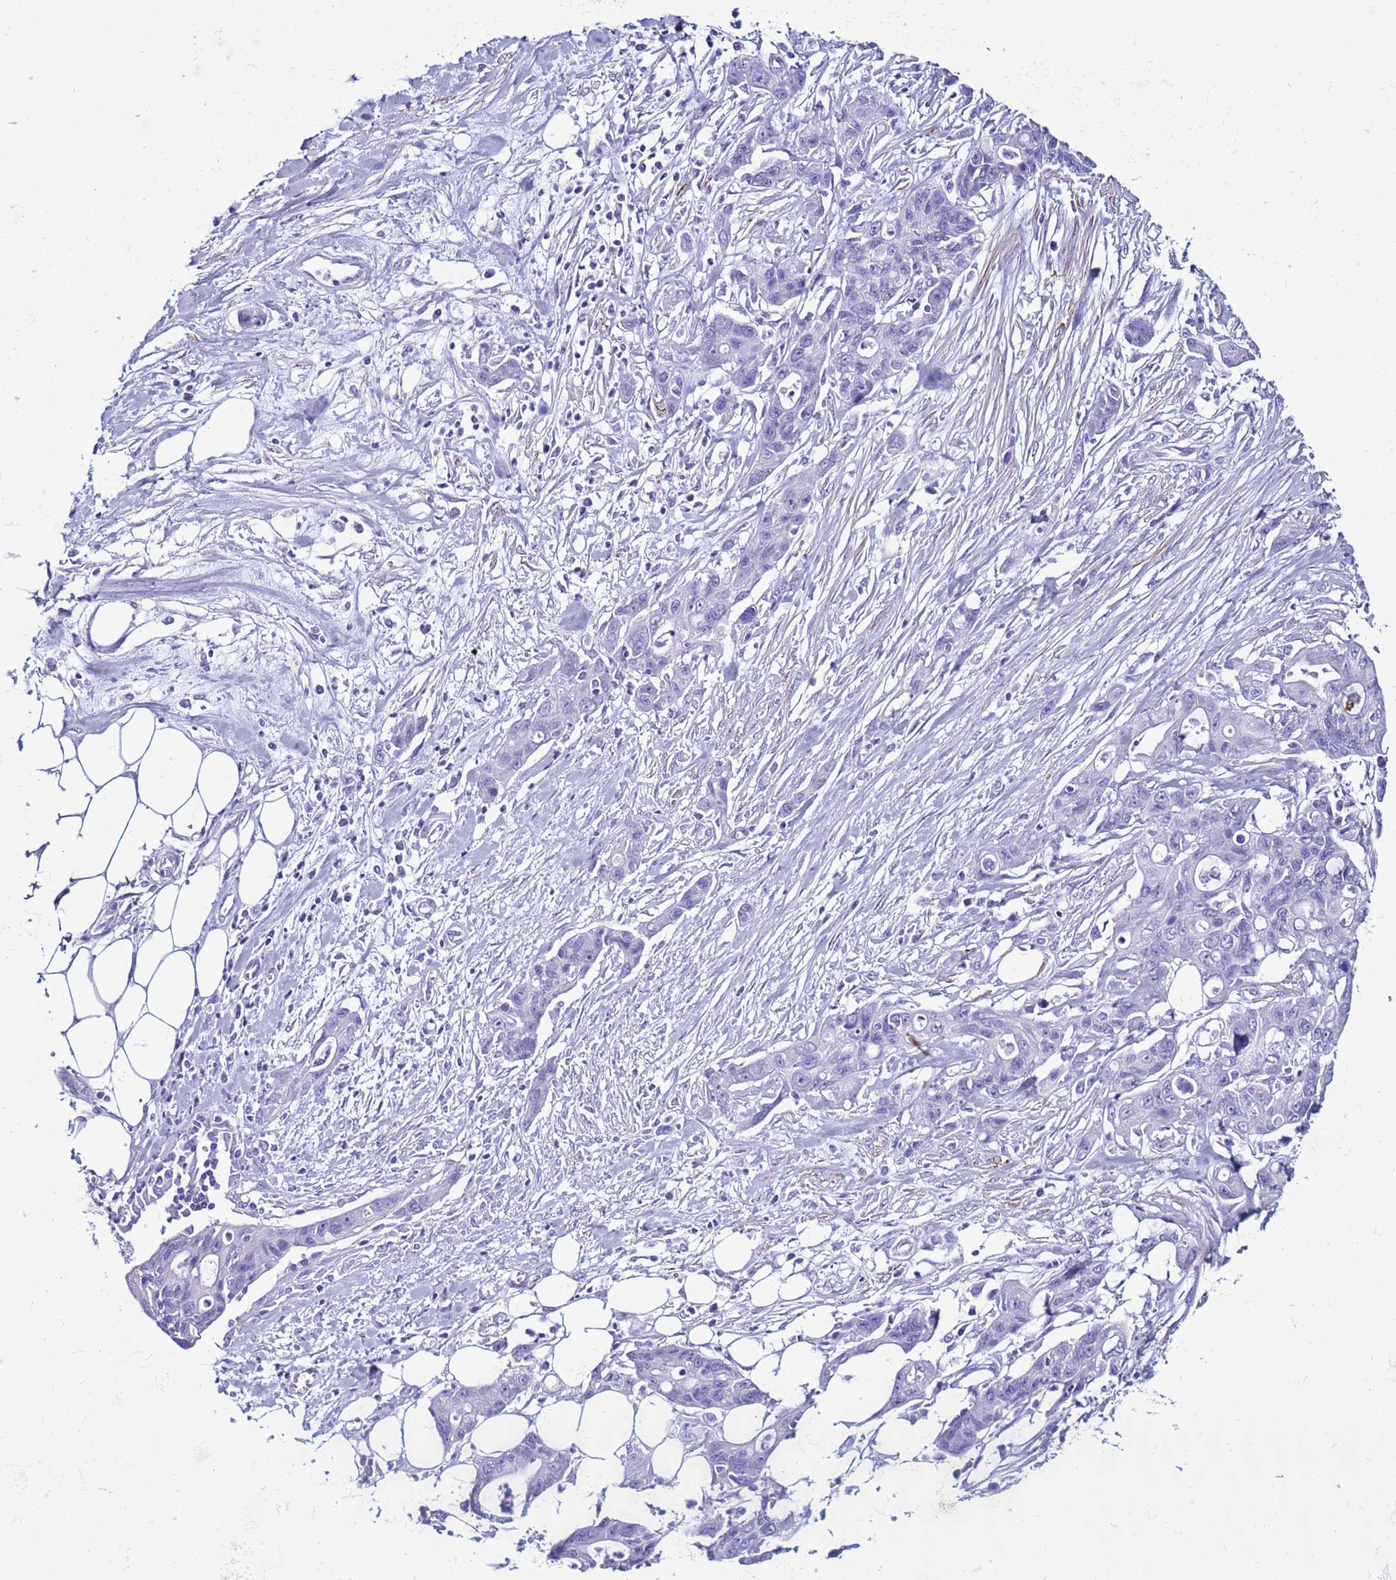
{"staining": {"intensity": "negative", "quantity": "none", "location": "none"}, "tissue": "ovarian cancer", "cell_type": "Tumor cells", "image_type": "cancer", "snomed": [{"axis": "morphology", "description": "Cystadenocarcinoma, mucinous, NOS"}, {"axis": "topography", "description": "Ovary"}], "caption": "This is an IHC micrograph of ovarian cancer (mucinous cystadenocarcinoma). There is no positivity in tumor cells.", "gene": "LCMT1", "patient": {"sex": "female", "age": 70}}